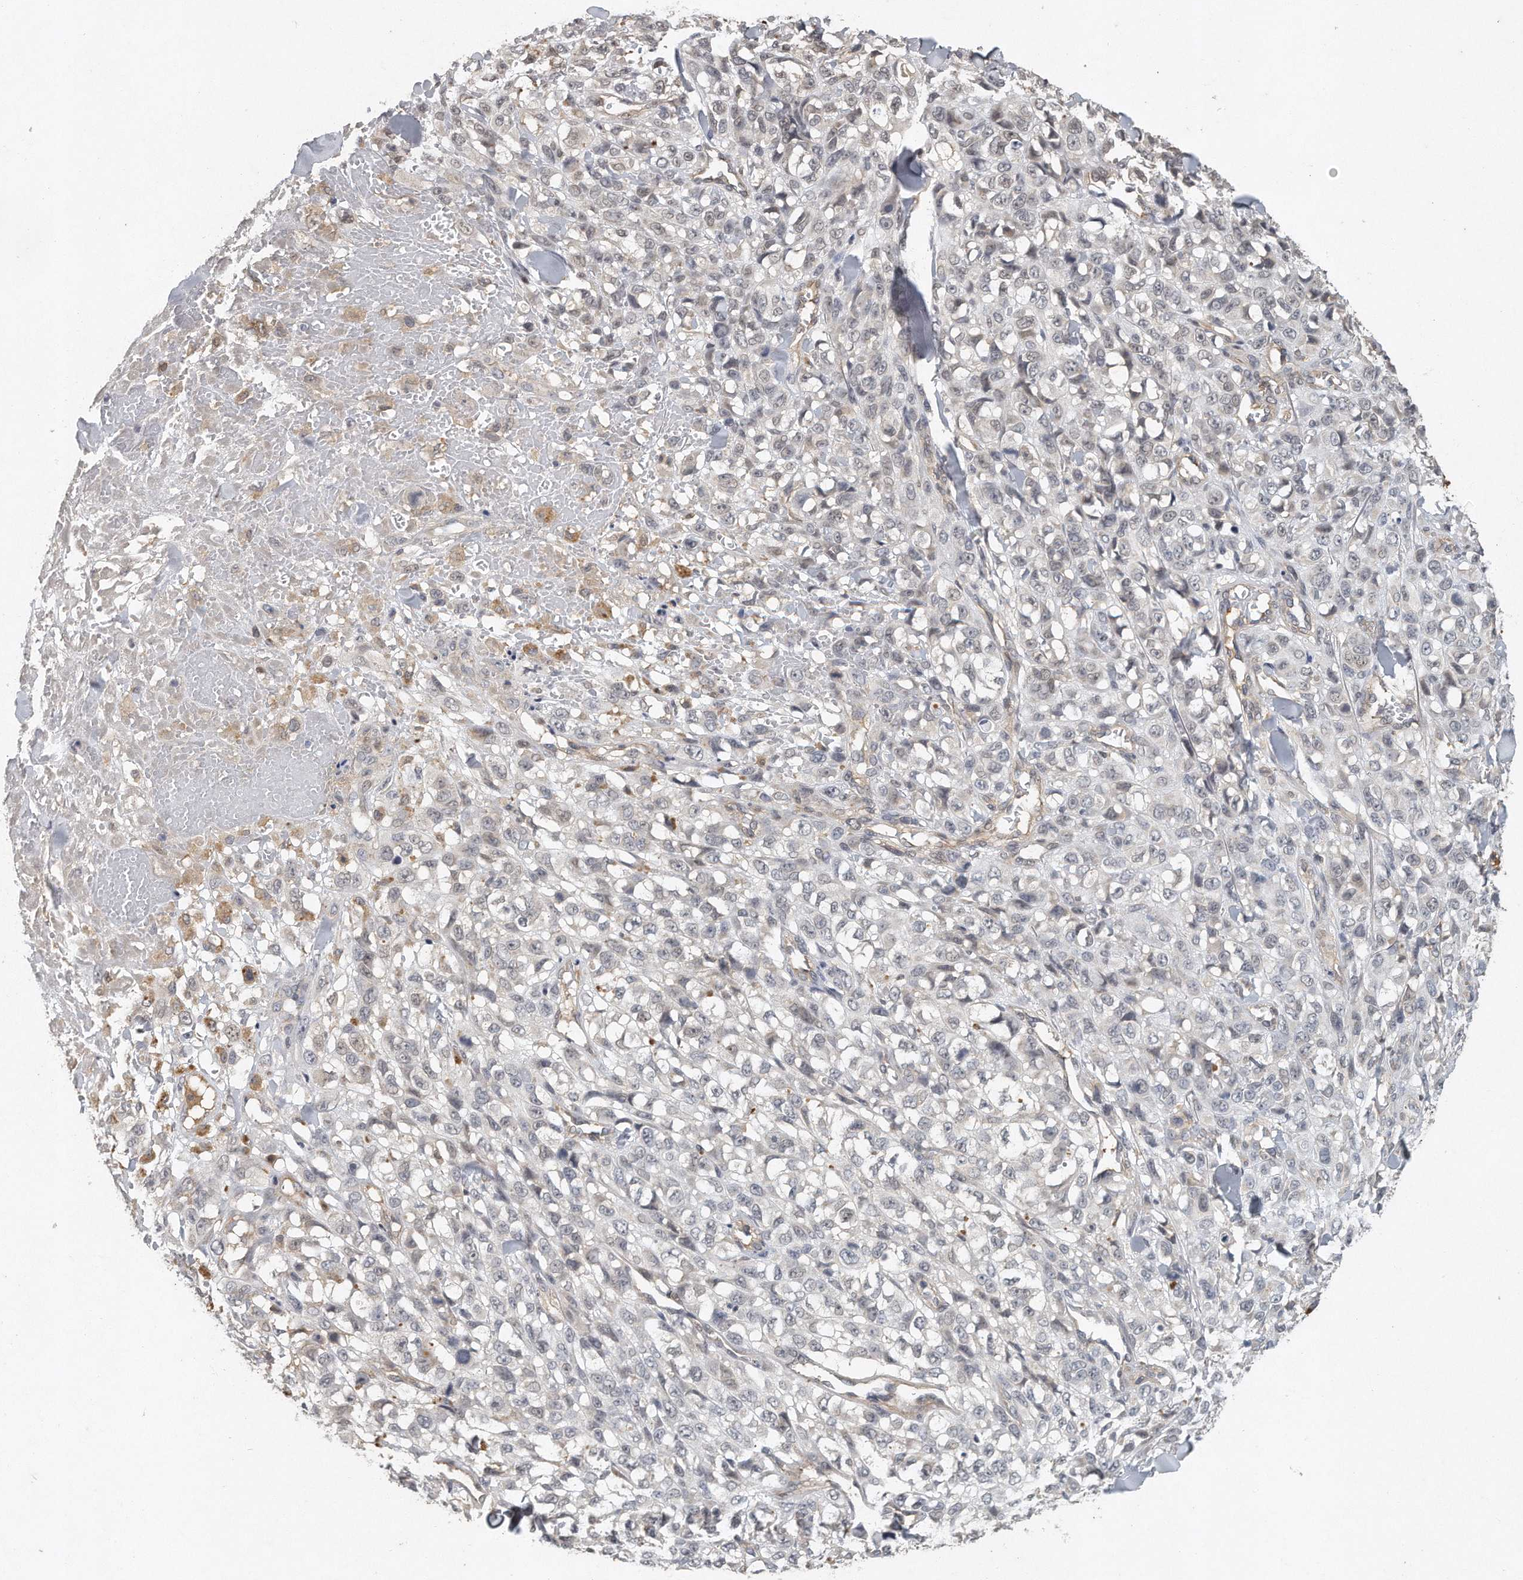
{"staining": {"intensity": "weak", "quantity": "<25%", "location": "nuclear"}, "tissue": "melanoma", "cell_type": "Tumor cells", "image_type": "cancer", "snomed": [{"axis": "morphology", "description": "Malignant melanoma, Metastatic site"}, {"axis": "topography", "description": "Skin"}], "caption": "Tumor cells are negative for brown protein staining in malignant melanoma (metastatic site). (Stains: DAB IHC with hematoxylin counter stain, Microscopy: brightfield microscopy at high magnification).", "gene": "CAMK1", "patient": {"sex": "female", "age": 72}}